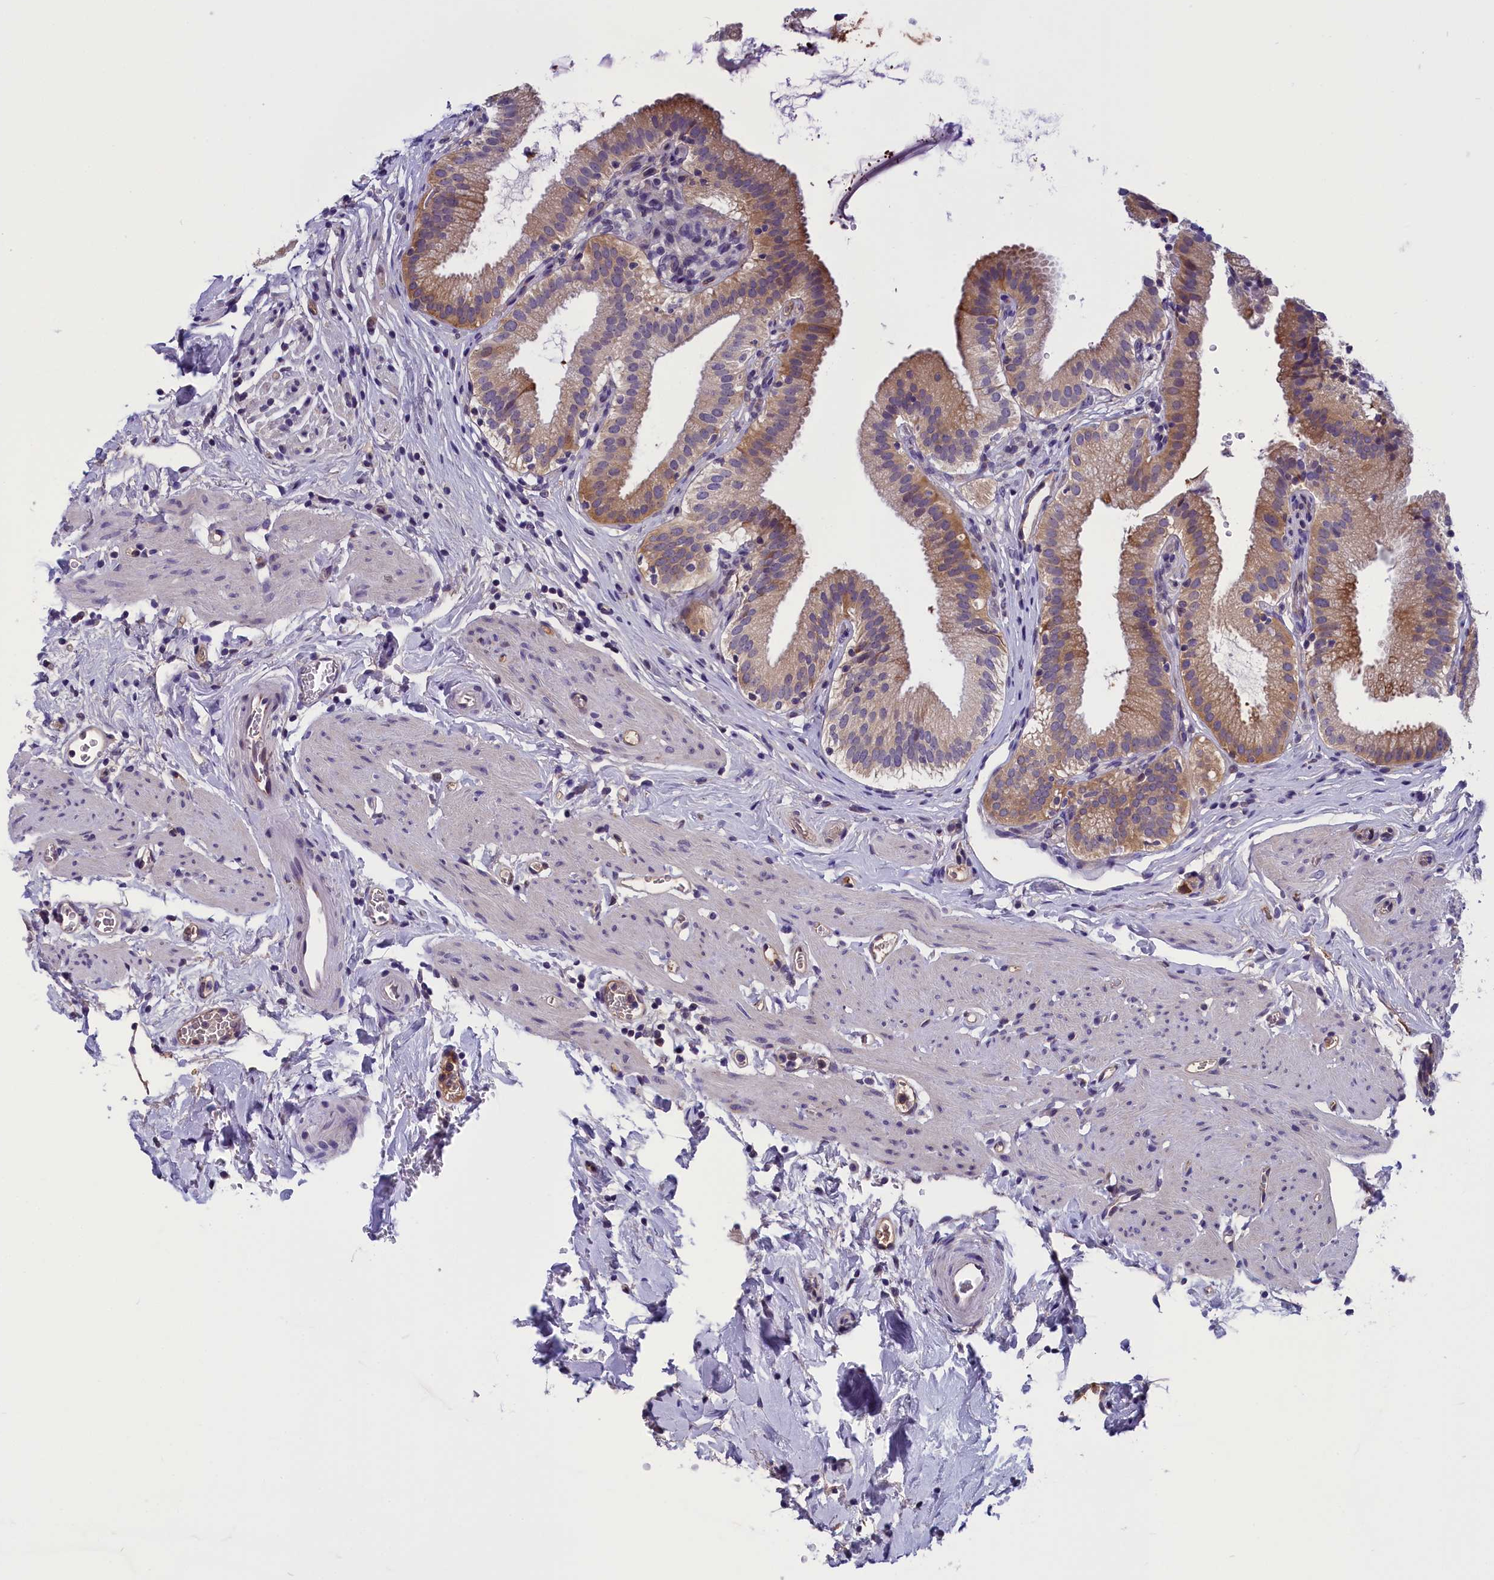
{"staining": {"intensity": "moderate", "quantity": "25%-75%", "location": "cytoplasmic/membranous"}, "tissue": "gallbladder", "cell_type": "Glandular cells", "image_type": "normal", "snomed": [{"axis": "morphology", "description": "Normal tissue, NOS"}, {"axis": "topography", "description": "Gallbladder"}], "caption": "Normal gallbladder demonstrates moderate cytoplasmic/membranous expression in about 25%-75% of glandular cells, visualized by immunohistochemistry. The protein is shown in brown color, while the nuclei are stained blue.", "gene": "ABCC8", "patient": {"sex": "male", "age": 54}}